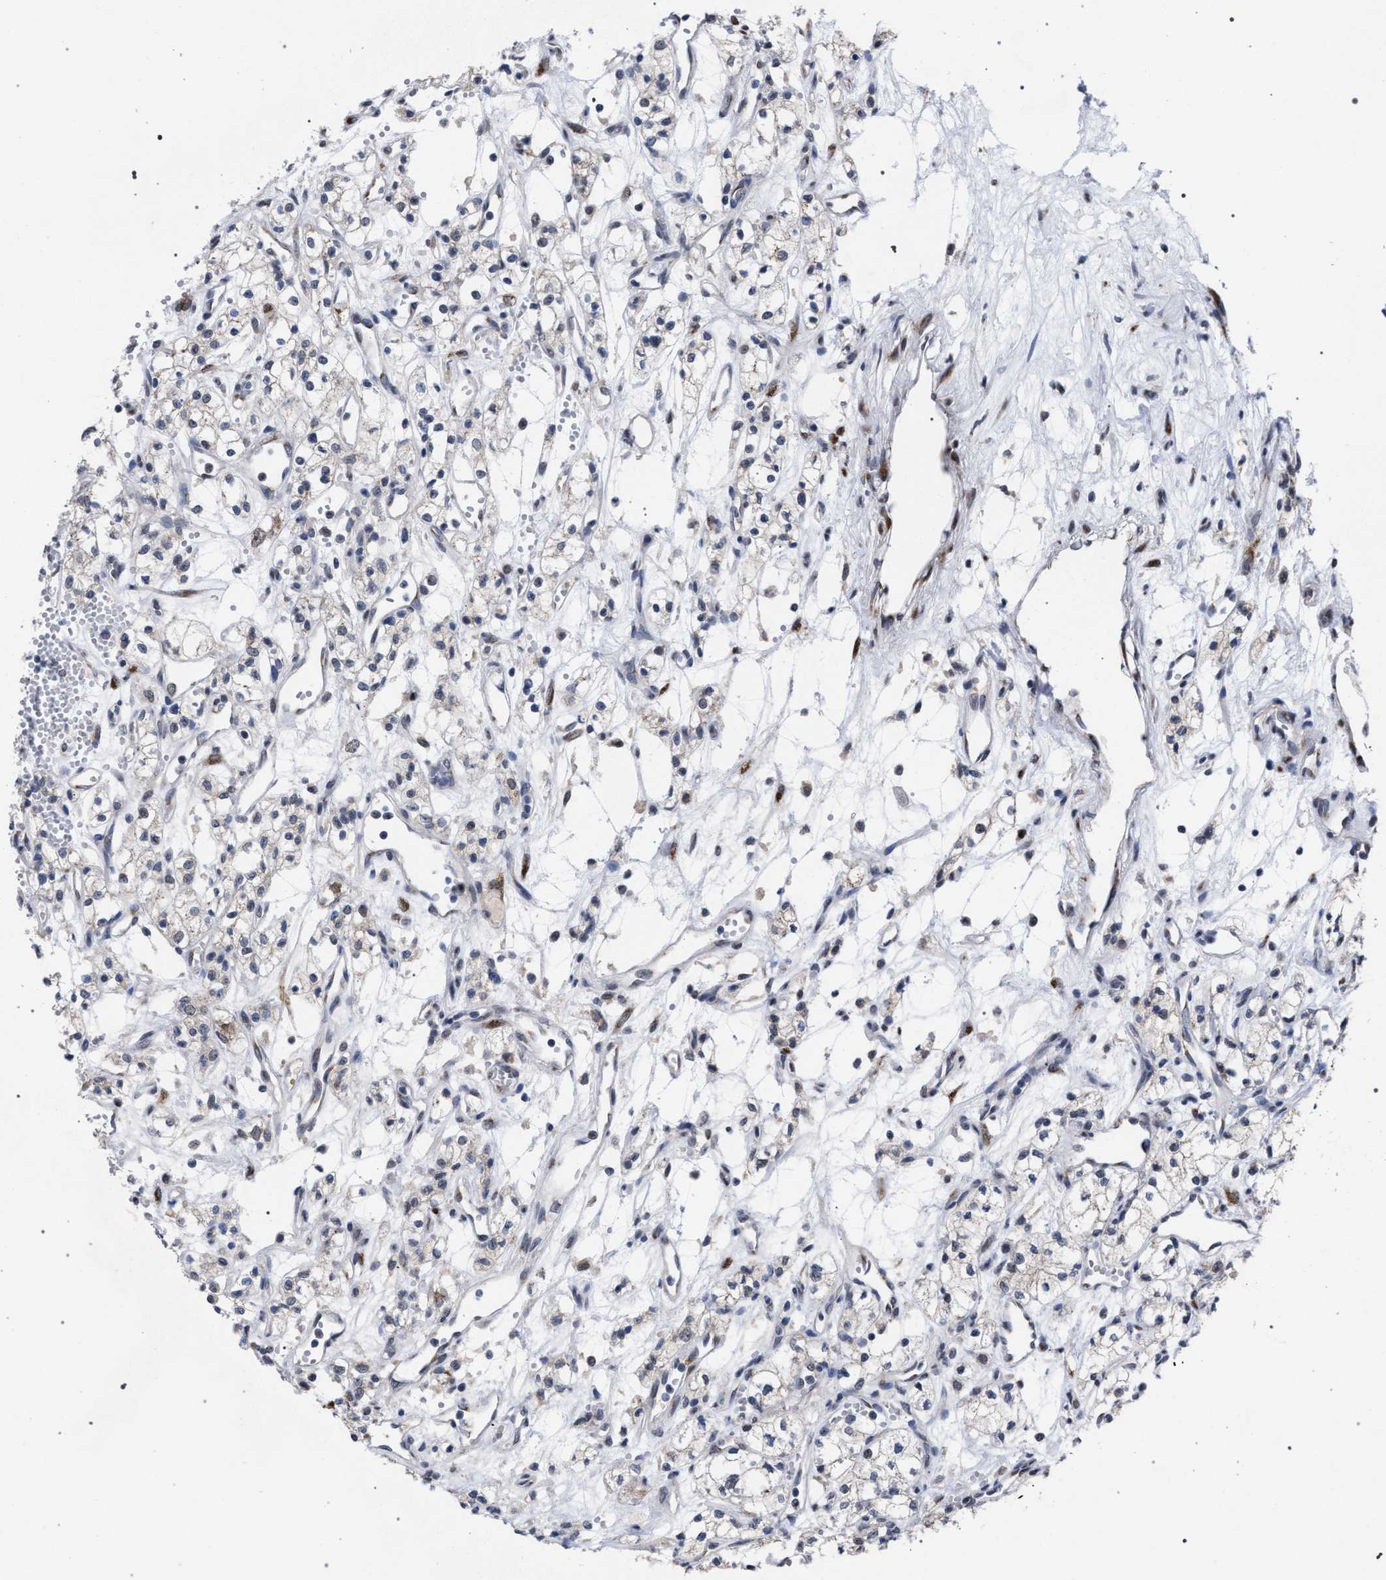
{"staining": {"intensity": "negative", "quantity": "none", "location": "none"}, "tissue": "renal cancer", "cell_type": "Tumor cells", "image_type": "cancer", "snomed": [{"axis": "morphology", "description": "Adenocarcinoma, NOS"}, {"axis": "topography", "description": "Kidney"}], "caption": "Immunohistochemistry (IHC) of human renal adenocarcinoma reveals no staining in tumor cells.", "gene": "GOLGA2", "patient": {"sex": "male", "age": 59}}